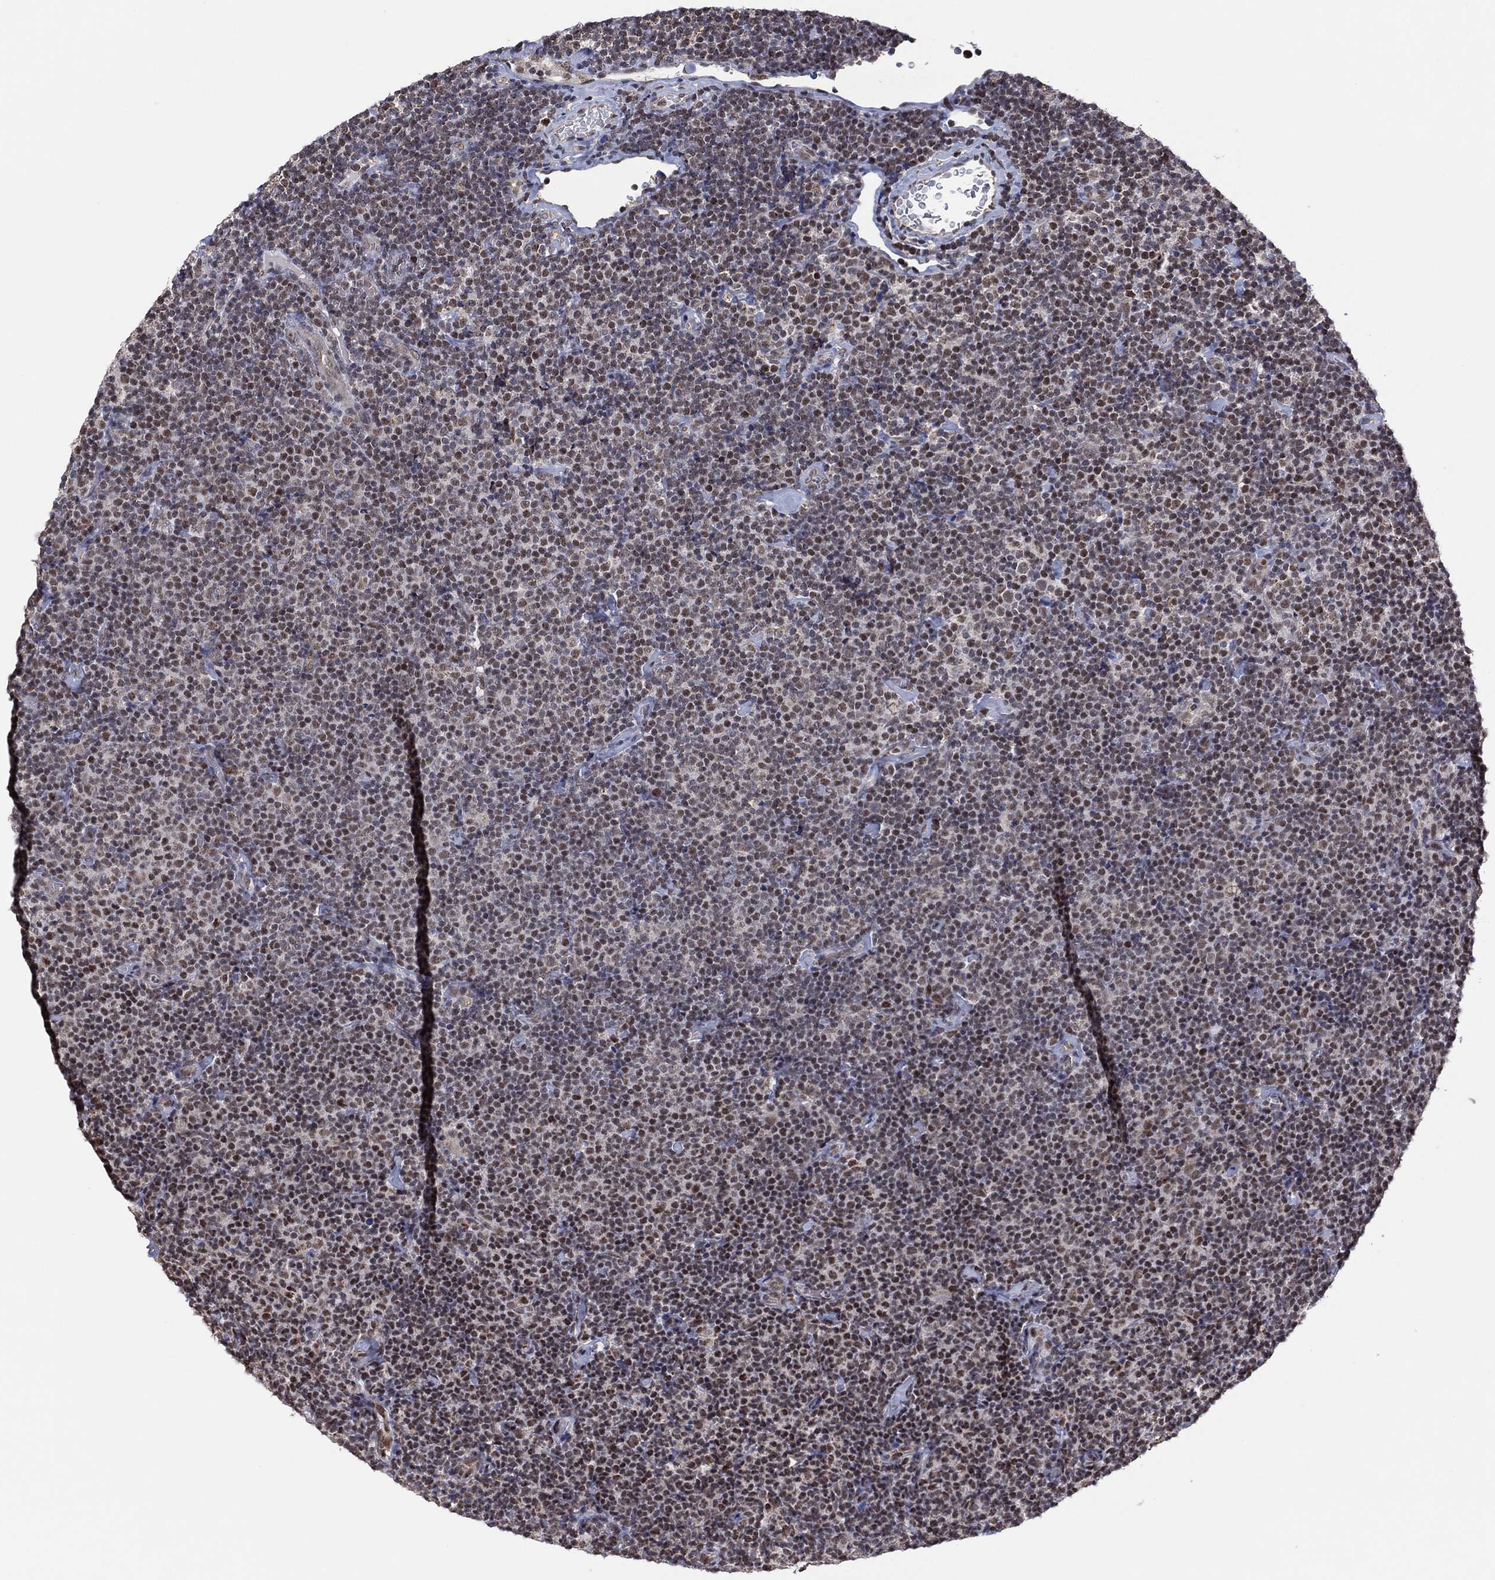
{"staining": {"intensity": "weak", "quantity": "25%-75%", "location": "nuclear"}, "tissue": "lymphoma", "cell_type": "Tumor cells", "image_type": "cancer", "snomed": [{"axis": "morphology", "description": "Malignant lymphoma, non-Hodgkin's type, Low grade"}, {"axis": "topography", "description": "Lymph node"}], "caption": "Lymphoma was stained to show a protein in brown. There is low levels of weak nuclear expression in about 25%-75% of tumor cells. (DAB (3,3'-diaminobenzidine) = brown stain, brightfield microscopy at high magnification).", "gene": "PIDD1", "patient": {"sex": "male", "age": 81}}